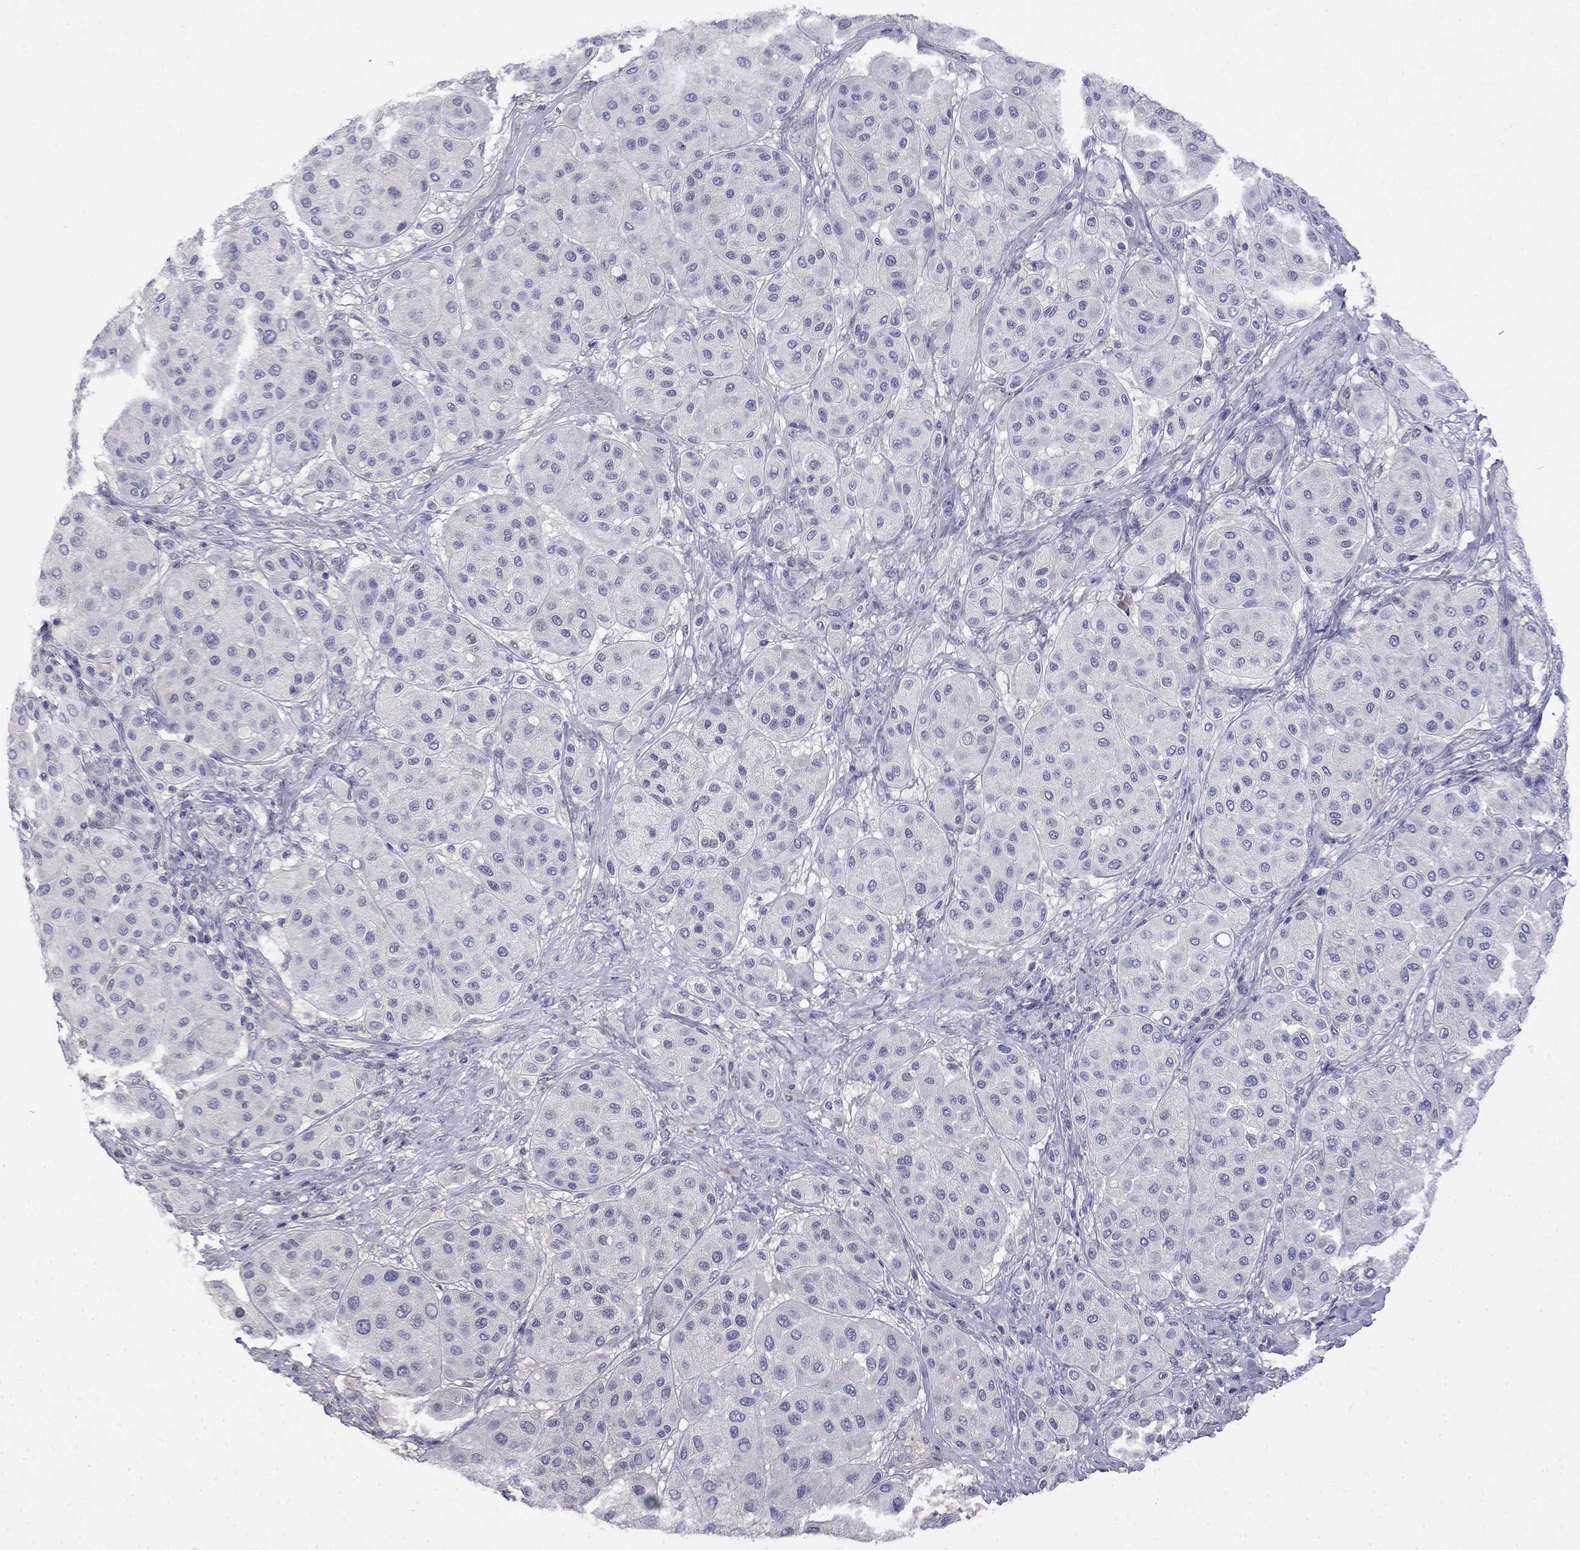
{"staining": {"intensity": "negative", "quantity": "none", "location": "none"}, "tissue": "melanoma", "cell_type": "Tumor cells", "image_type": "cancer", "snomed": [{"axis": "morphology", "description": "Malignant melanoma, Metastatic site"}, {"axis": "topography", "description": "Smooth muscle"}], "caption": "Tumor cells are negative for protein expression in human melanoma.", "gene": "GUCA1B", "patient": {"sex": "male", "age": 41}}